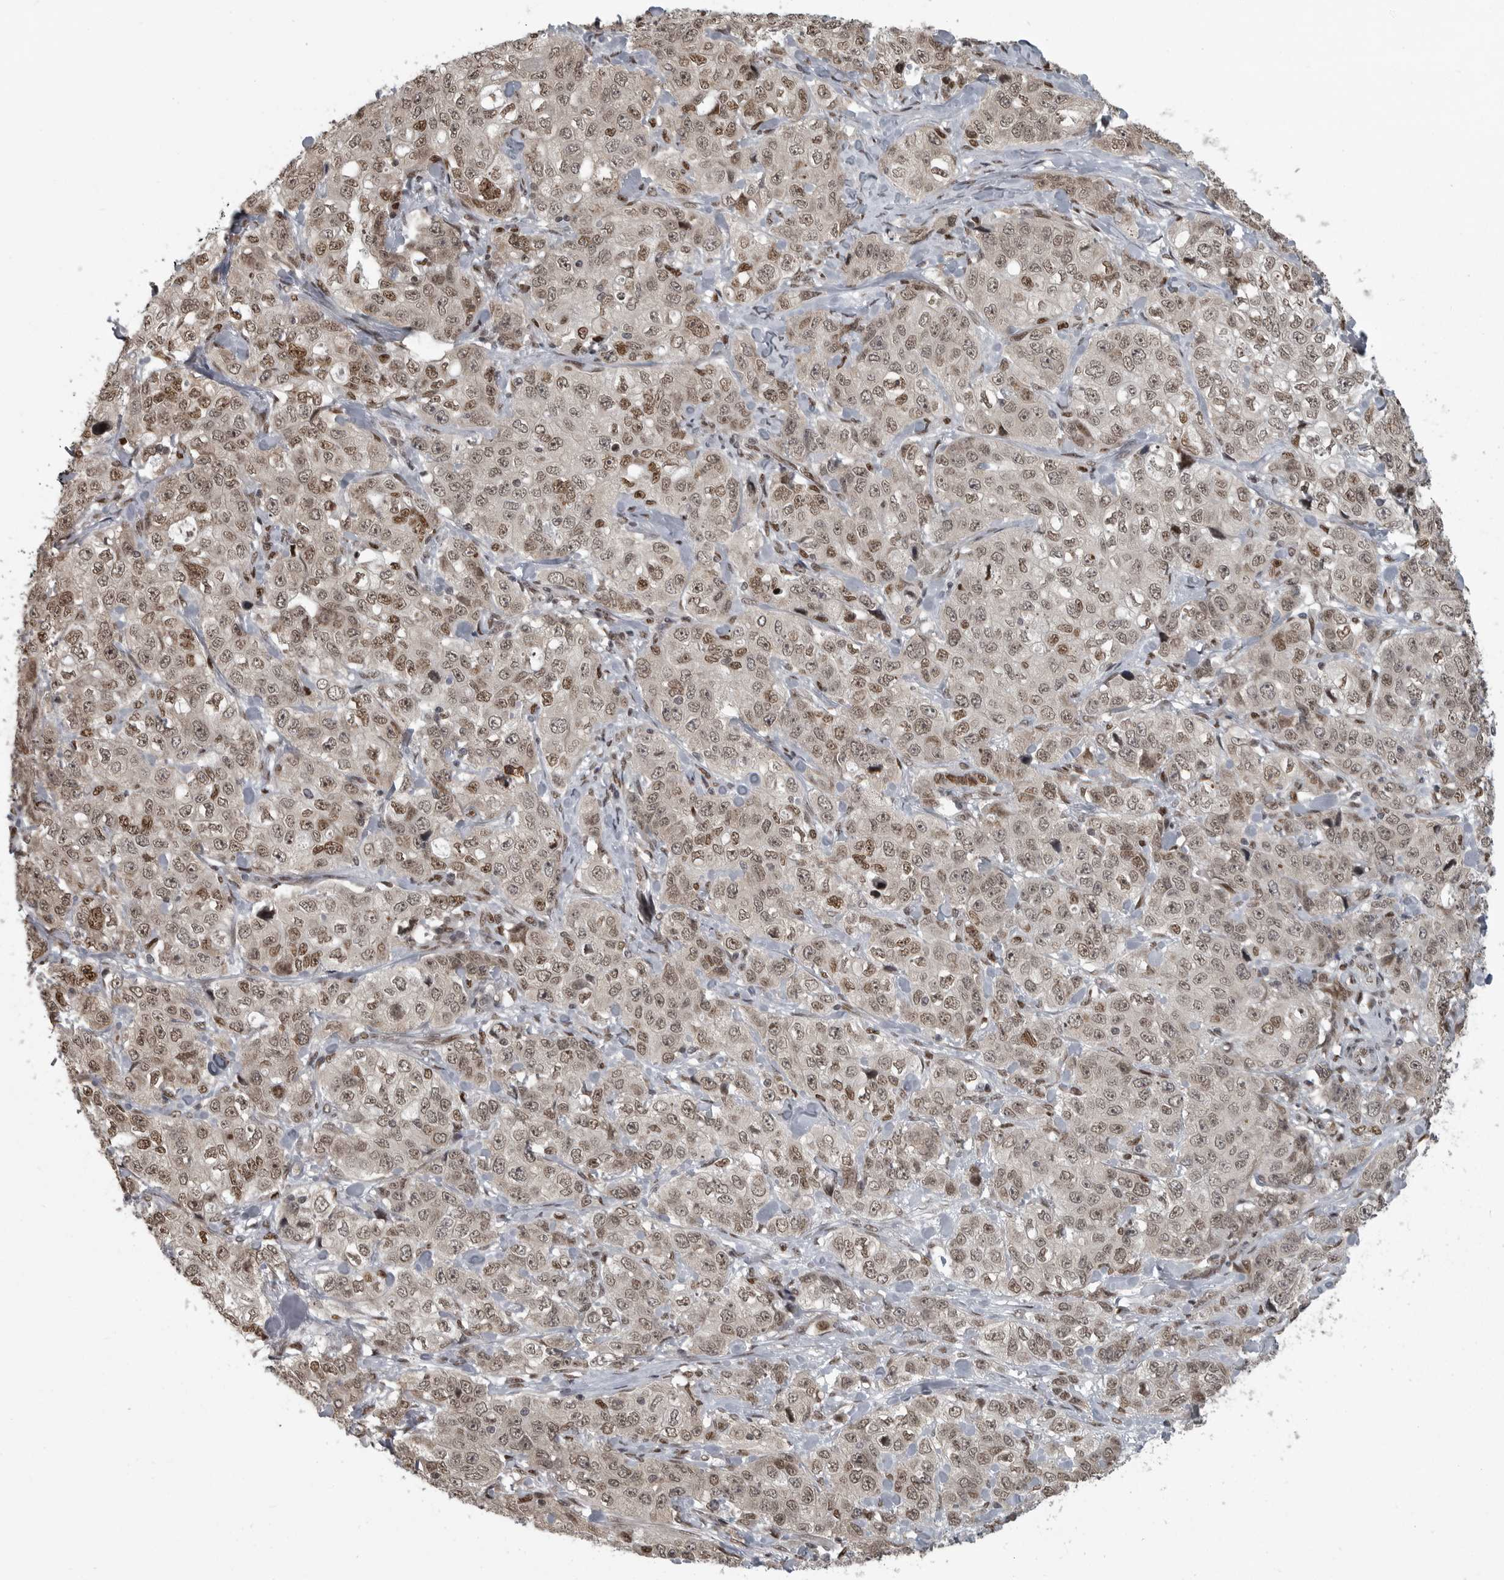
{"staining": {"intensity": "moderate", "quantity": ">75%", "location": "nuclear"}, "tissue": "stomach cancer", "cell_type": "Tumor cells", "image_type": "cancer", "snomed": [{"axis": "morphology", "description": "Adenocarcinoma, NOS"}, {"axis": "topography", "description": "Stomach"}], "caption": "Human stomach cancer stained with a protein marker reveals moderate staining in tumor cells.", "gene": "YAF2", "patient": {"sex": "male", "age": 48}}